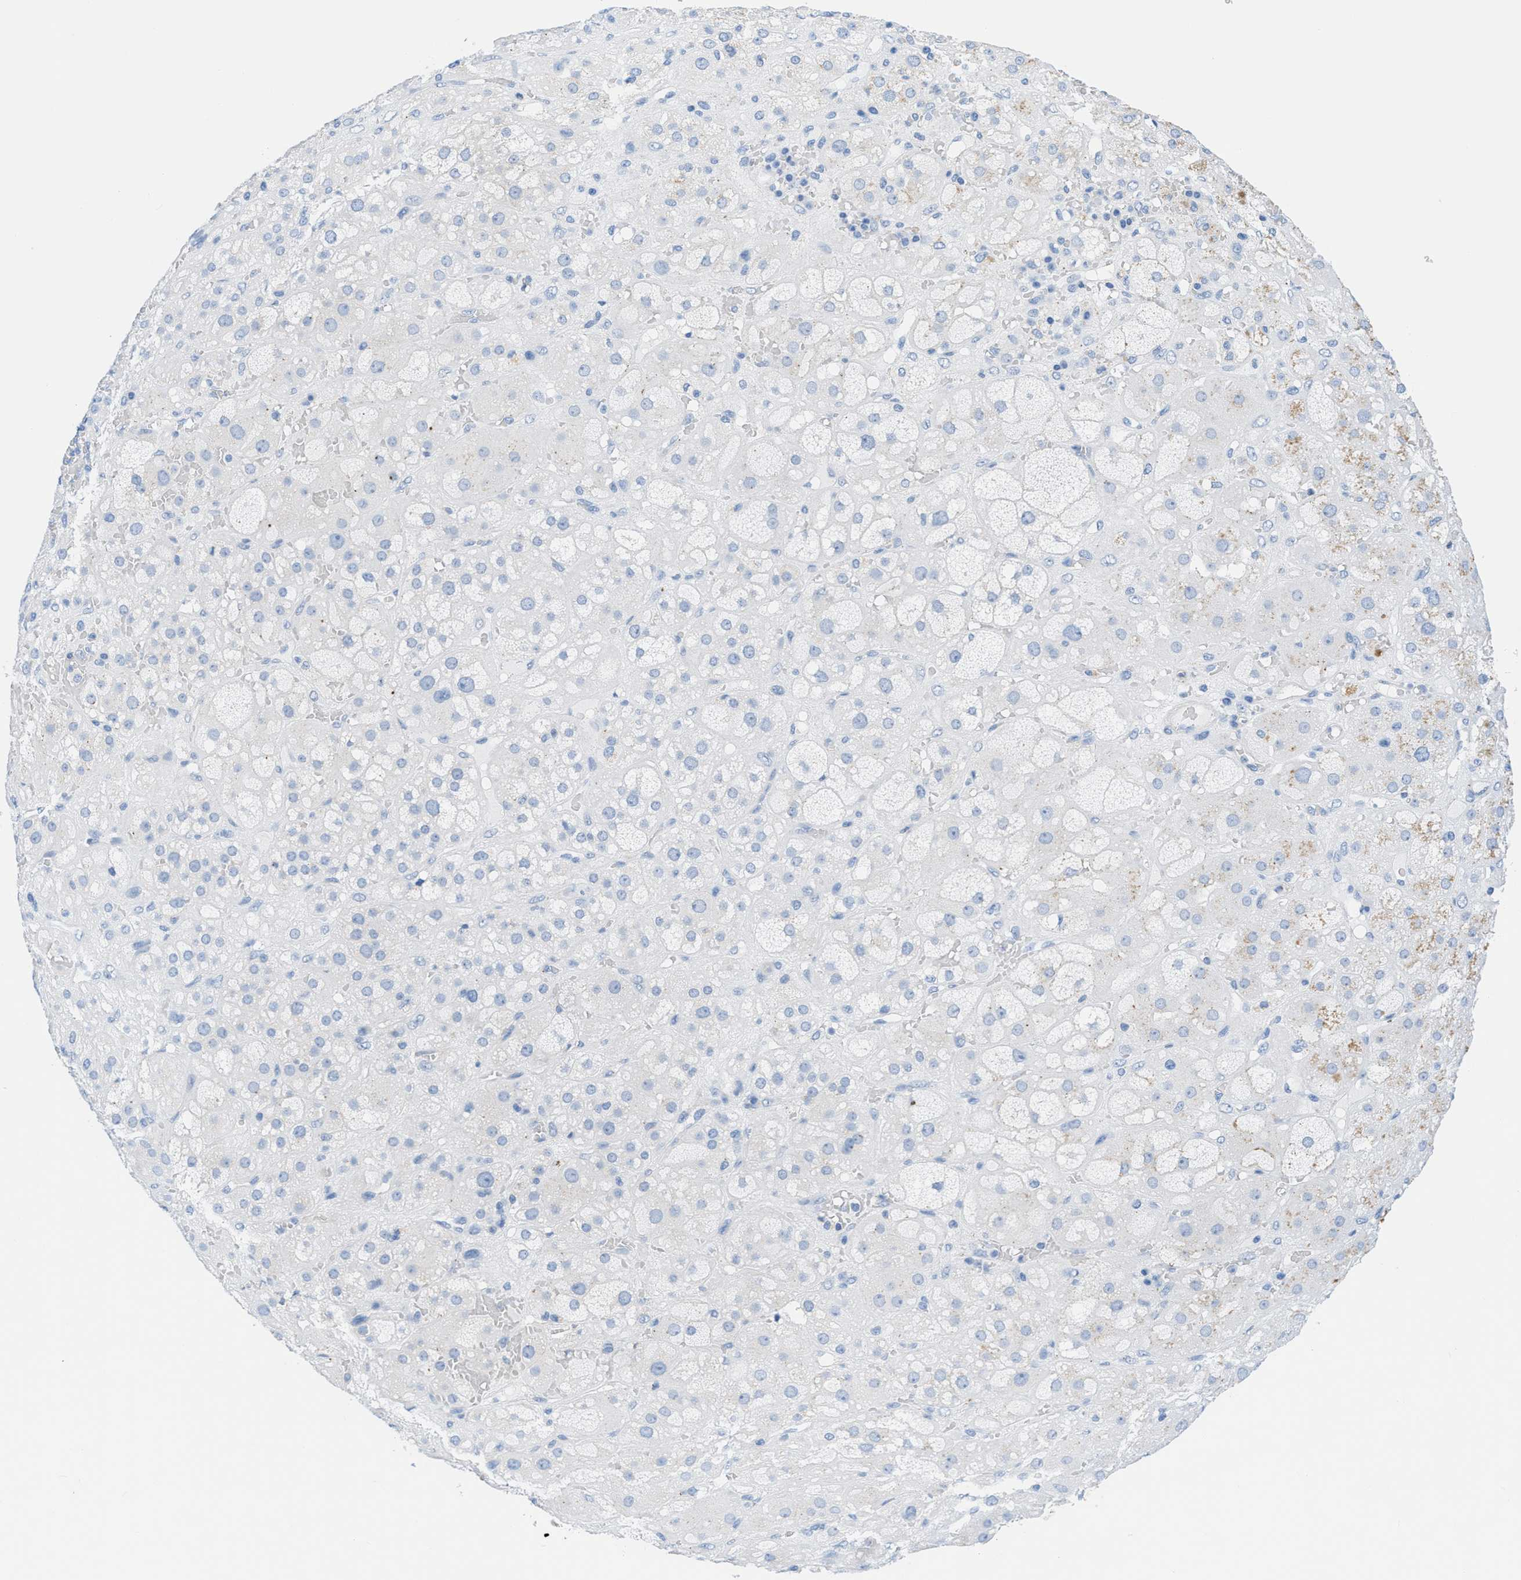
{"staining": {"intensity": "weak", "quantity": "<25%", "location": "cytoplasmic/membranous"}, "tissue": "adrenal gland", "cell_type": "Glandular cells", "image_type": "normal", "snomed": [{"axis": "morphology", "description": "Normal tissue, NOS"}, {"axis": "topography", "description": "Adrenal gland"}], "caption": "Immunohistochemistry of unremarkable human adrenal gland shows no expression in glandular cells.", "gene": "FDCSP", "patient": {"sex": "female", "age": 47}}